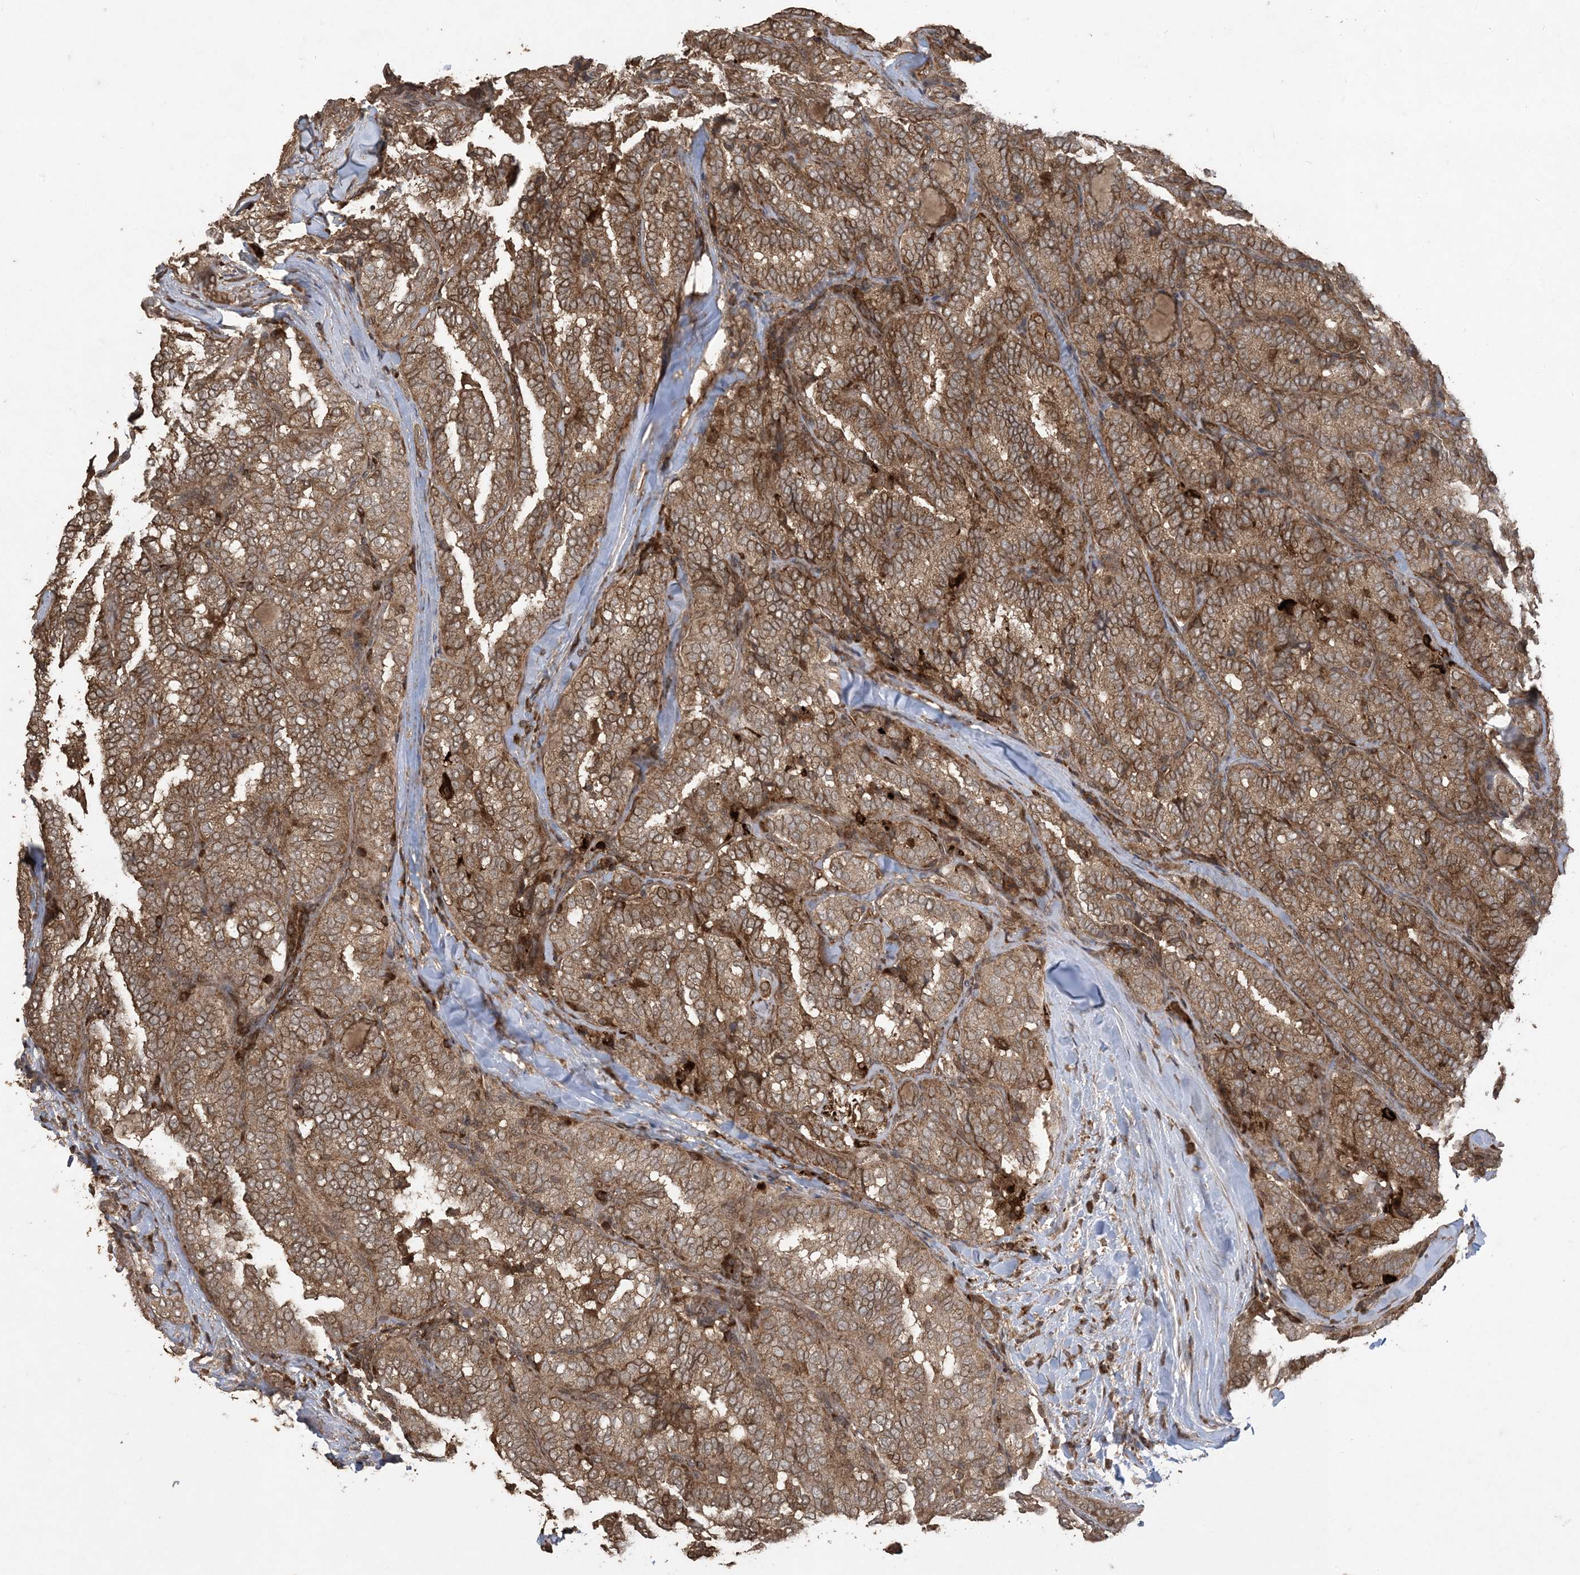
{"staining": {"intensity": "moderate", "quantity": ">75%", "location": "cytoplasmic/membranous"}, "tissue": "thyroid cancer", "cell_type": "Tumor cells", "image_type": "cancer", "snomed": [{"axis": "morphology", "description": "Normal tissue, NOS"}, {"axis": "morphology", "description": "Papillary adenocarcinoma, NOS"}, {"axis": "topography", "description": "Thyroid gland"}], "caption": "An immunohistochemistry (IHC) image of tumor tissue is shown. Protein staining in brown labels moderate cytoplasmic/membranous positivity in papillary adenocarcinoma (thyroid) within tumor cells. The staining was performed using DAB (3,3'-diaminobenzidine), with brown indicating positive protein expression. Nuclei are stained blue with hematoxylin.", "gene": "EFCAB8", "patient": {"sex": "female", "age": 30}}